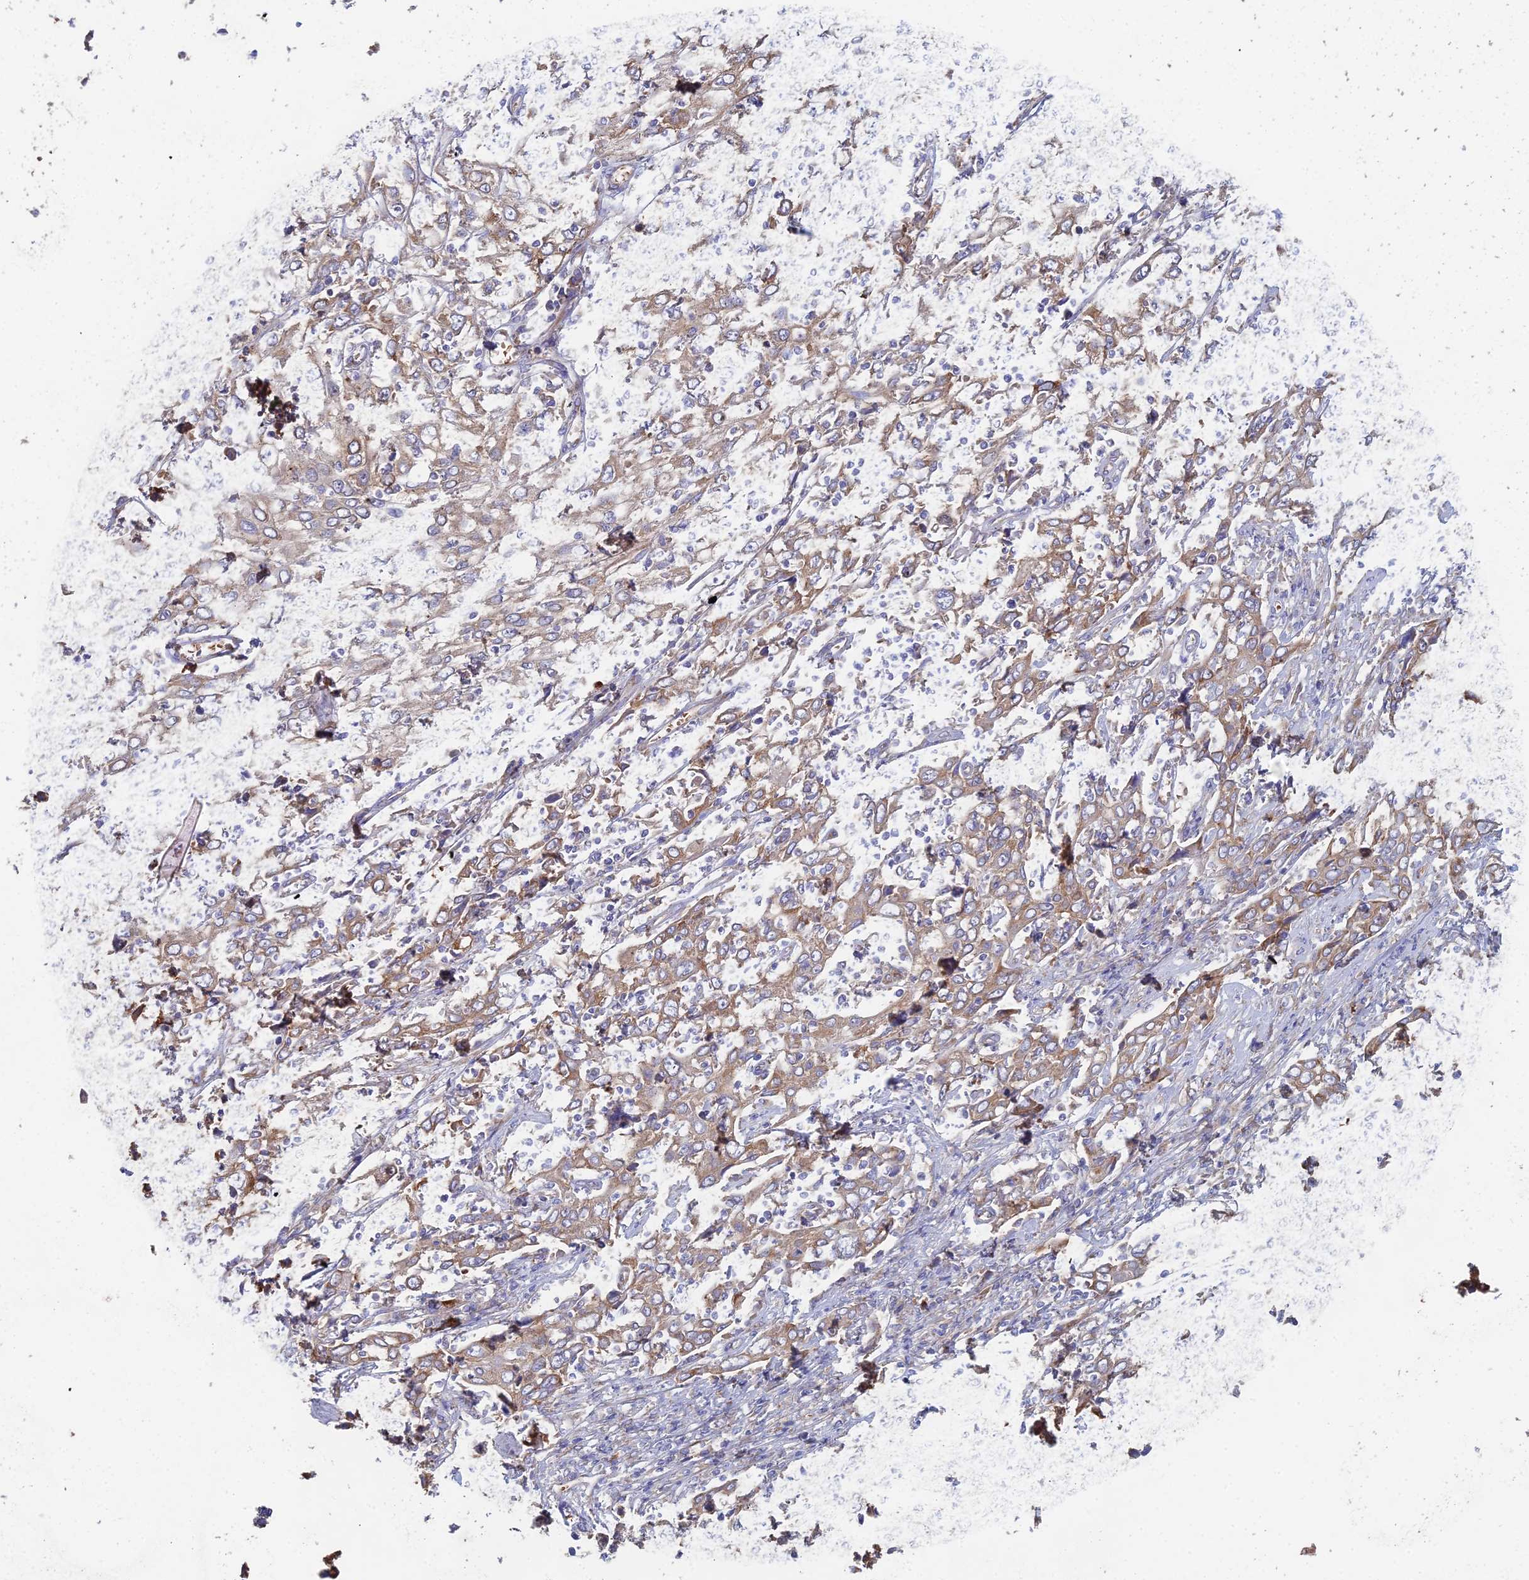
{"staining": {"intensity": "weak", "quantity": "<25%", "location": "cytoplasmic/membranous"}, "tissue": "cervical cancer", "cell_type": "Tumor cells", "image_type": "cancer", "snomed": [{"axis": "morphology", "description": "Squamous cell carcinoma, NOS"}, {"axis": "topography", "description": "Cervix"}], "caption": "A high-resolution histopathology image shows immunohistochemistry staining of squamous cell carcinoma (cervical), which reveals no significant staining in tumor cells.", "gene": "ELOF1", "patient": {"sex": "female", "age": 46}}